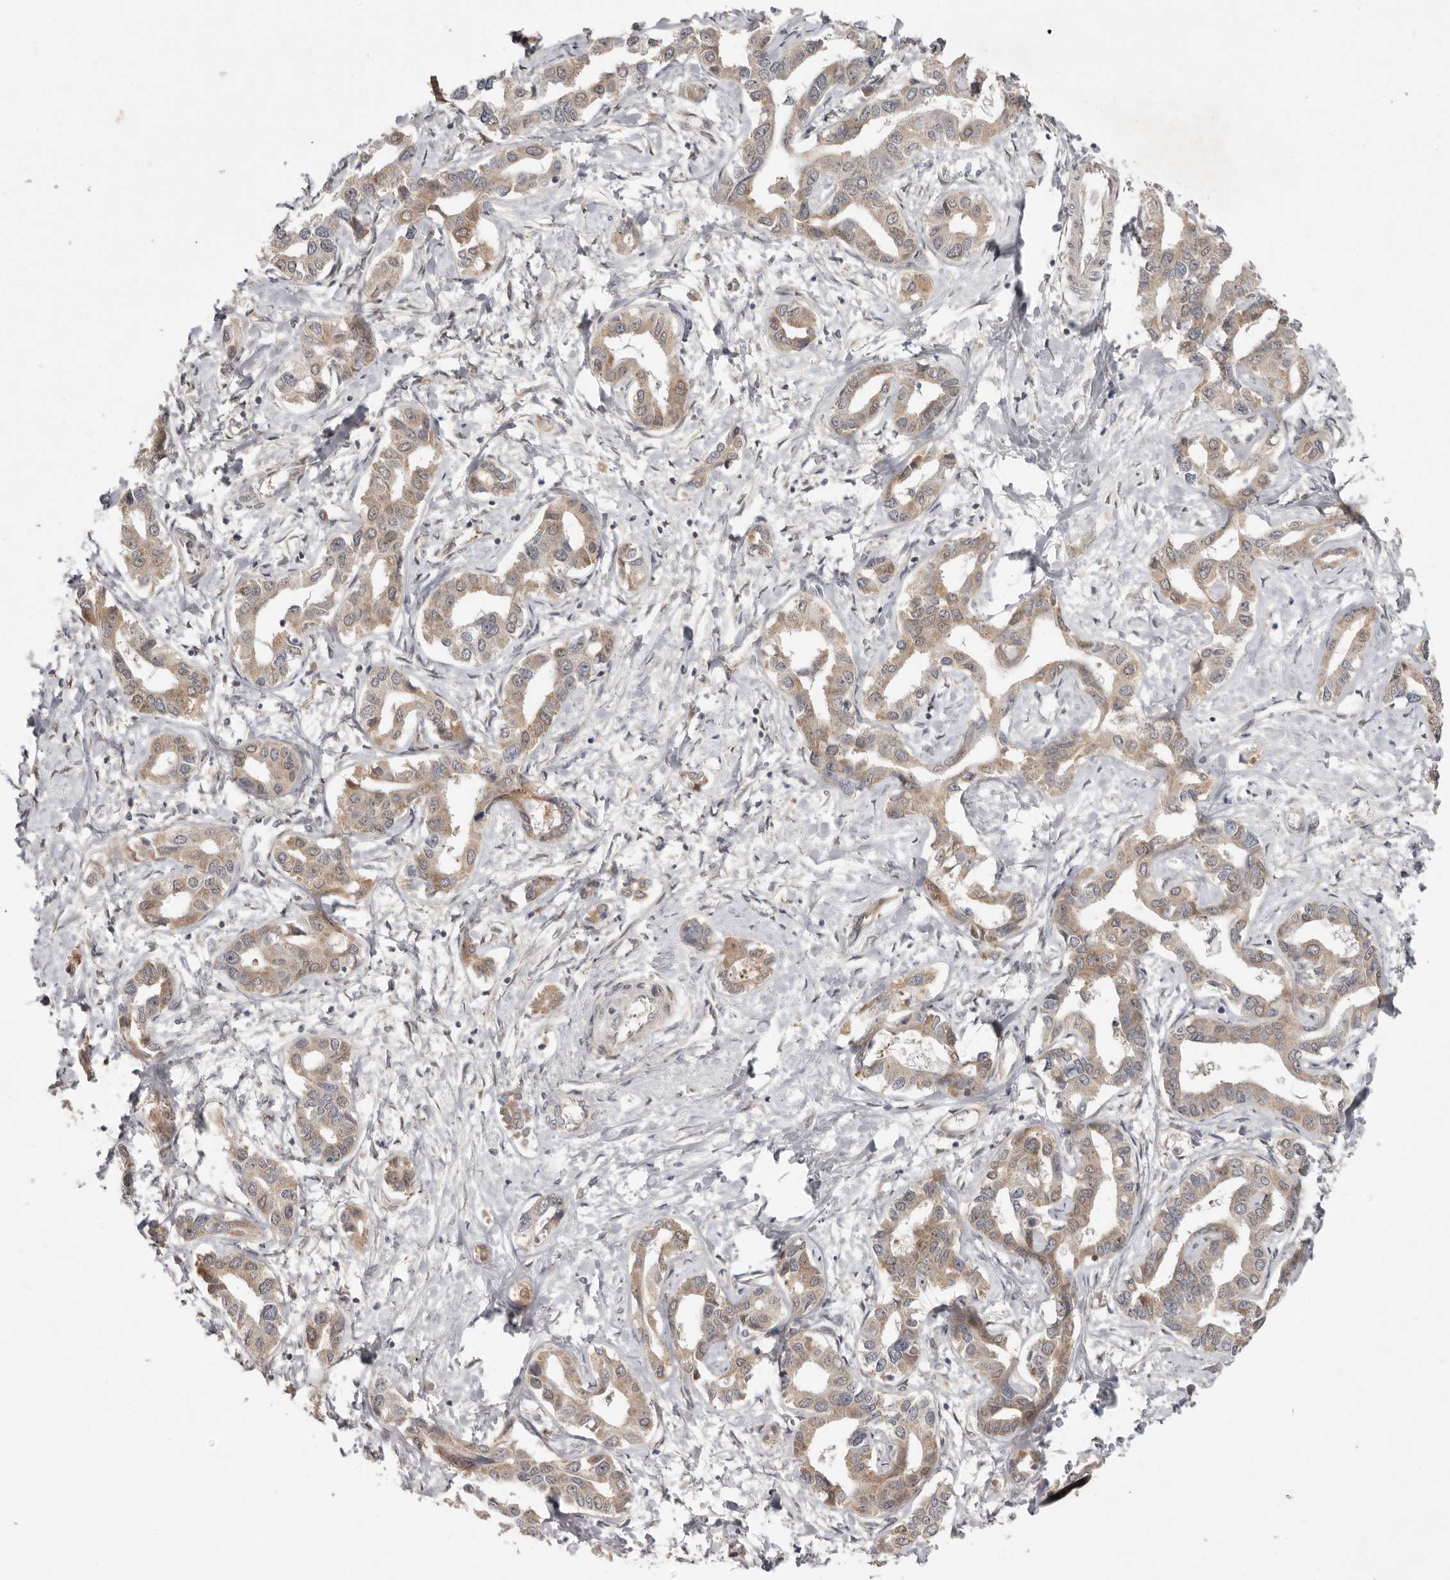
{"staining": {"intensity": "moderate", "quantity": ">75%", "location": "cytoplasmic/membranous"}, "tissue": "liver cancer", "cell_type": "Tumor cells", "image_type": "cancer", "snomed": [{"axis": "morphology", "description": "Cholangiocarcinoma"}, {"axis": "topography", "description": "Liver"}], "caption": "Brown immunohistochemical staining in liver cancer demonstrates moderate cytoplasmic/membranous positivity in approximately >75% of tumor cells.", "gene": "NSUN4", "patient": {"sex": "male", "age": 59}}